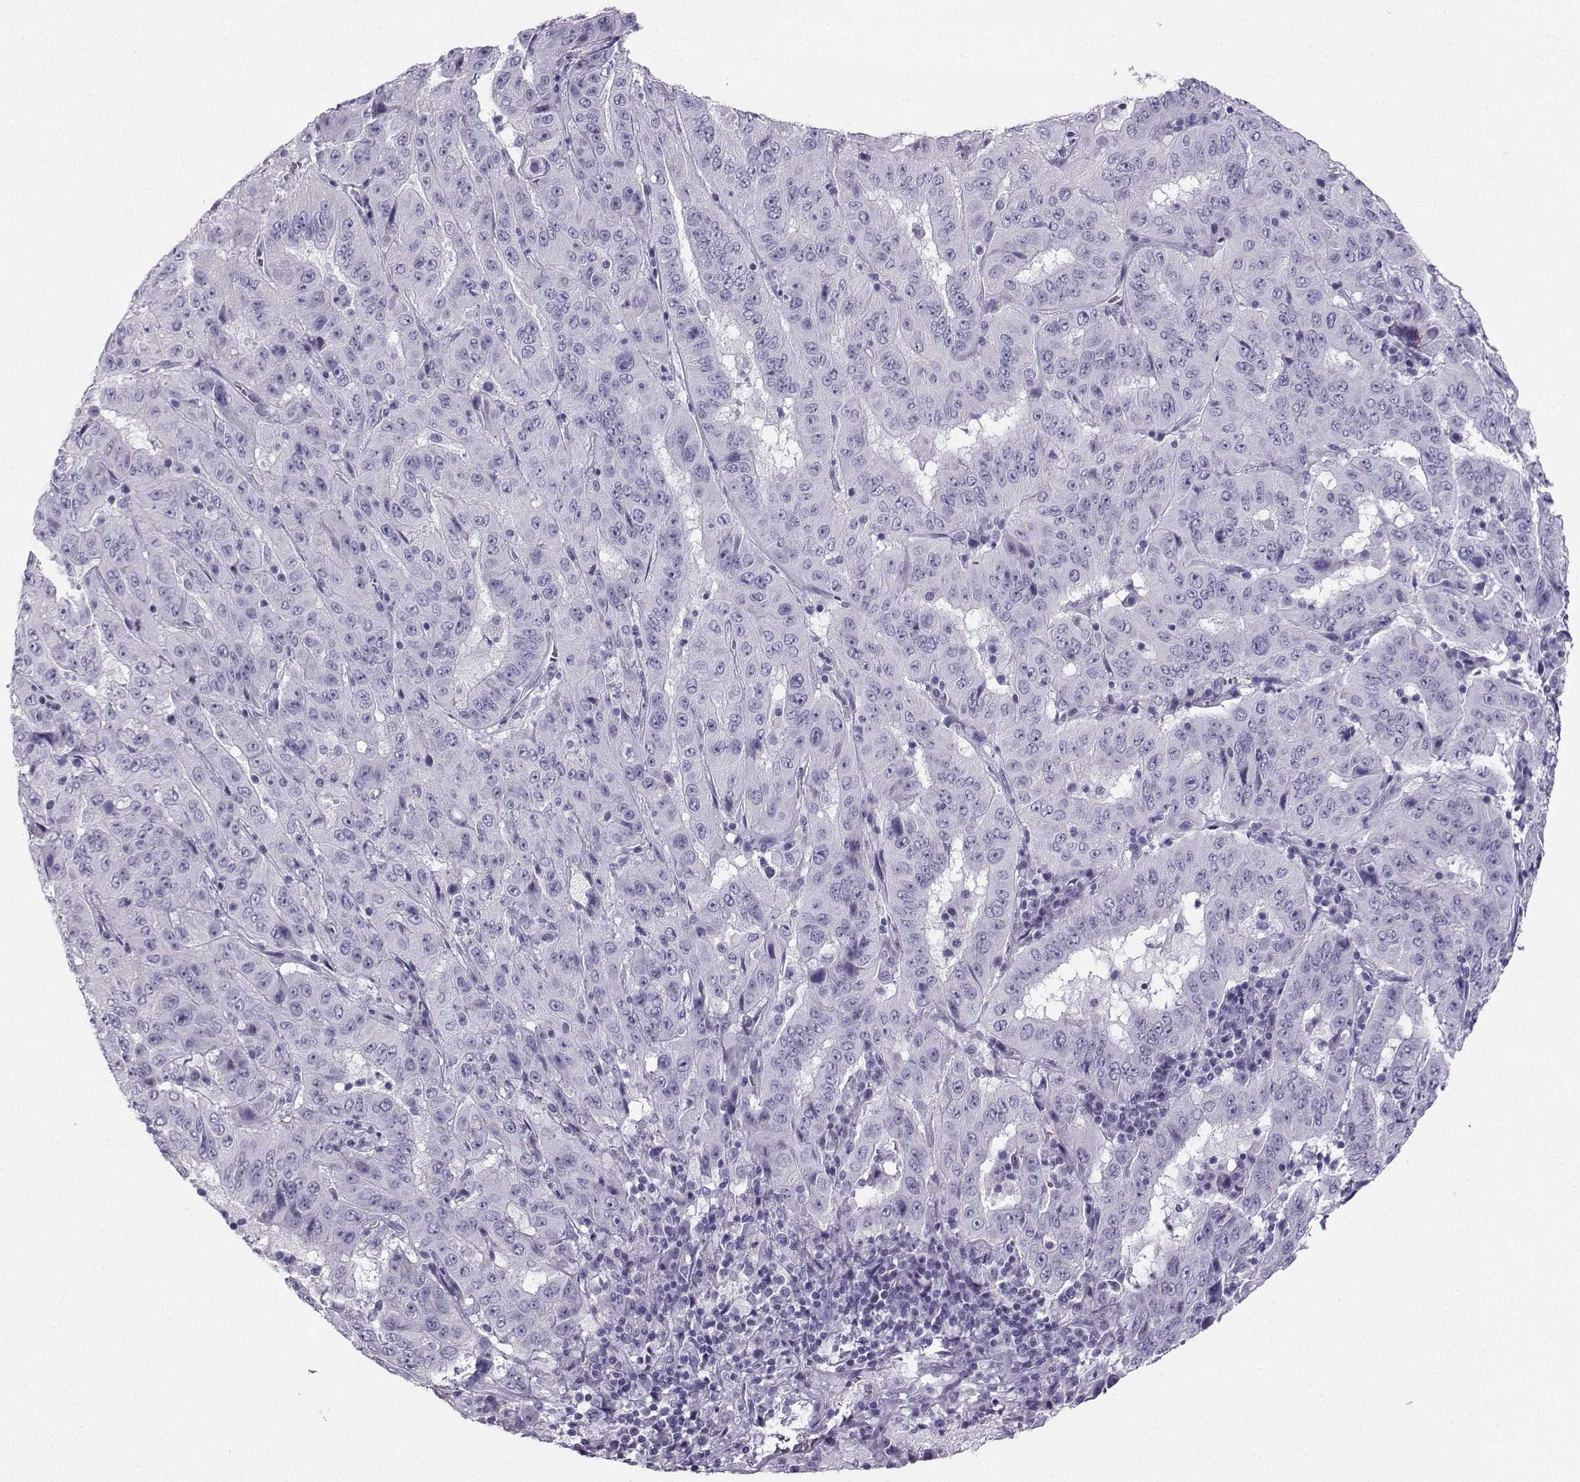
{"staining": {"intensity": "negative", "quantity": "none", "location": "none"}, "tissue": "pancreatic cancer", "cell_type": "Tumor cells", "image_type": "cancer", "snomed": [{"axis": "morphology", "description": "Adenocarcinoma, NOS"}, {"axis": "topography", "description": "Pancreas"}], "caption": "This histopathology image is of pancreatic cancer stained with immunohistochemistry (IHC) to label a protein in brown with the nuclei are counter-stained blue. There is no positivity in tumor cells.", "gene": "IQCD", "patient": {"sex": "male", "age": 63}}